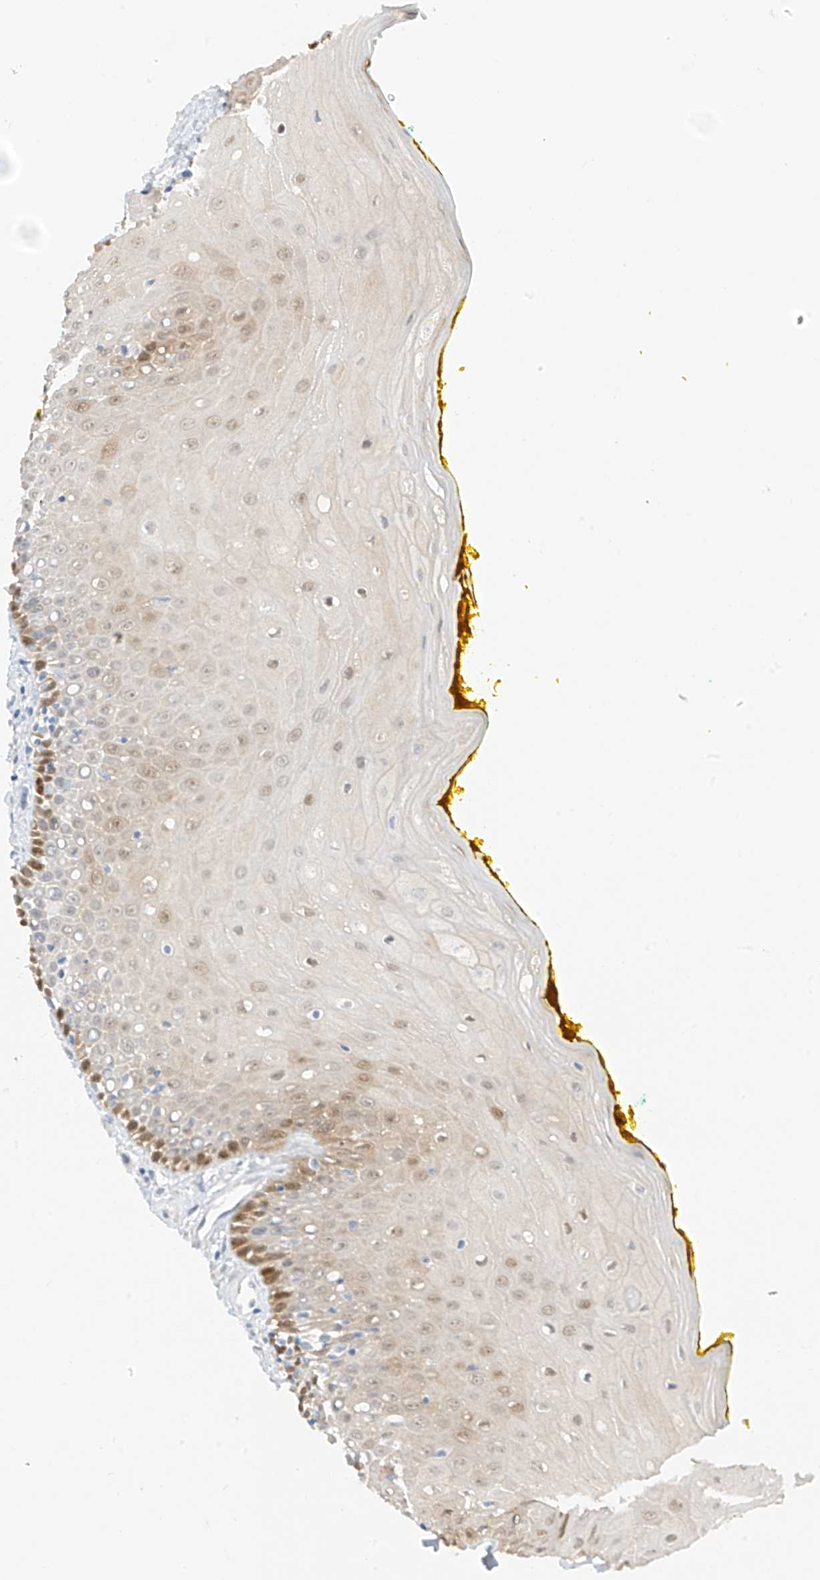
{"staining": {"intensity": "moderate", "quantity": "<25%", "location": "nuclear"}, "tissue": "oral mucosa", "cell_type": "Squamous epithelial cells", "image_type": "normal", "snomed": [{"axis": "morphology", "description": "Normal tissue, NOS"}, {"axis": "morphology", "description": "Squamous cell carcinoma, NOS"}, {"axis": "topography", "description": "Oral tissue"}, {"axis": "topography", "description": "Head-Neck"}], "caption": "This histopathology image shows immunohistochemistry staining of unremarkable oral mucosa, with low moderate nuclear positivity in approximately <25% of squamous epithelial cells.", "gene": "DCDC2", "patient": {"sex": "female", "age": 70}}